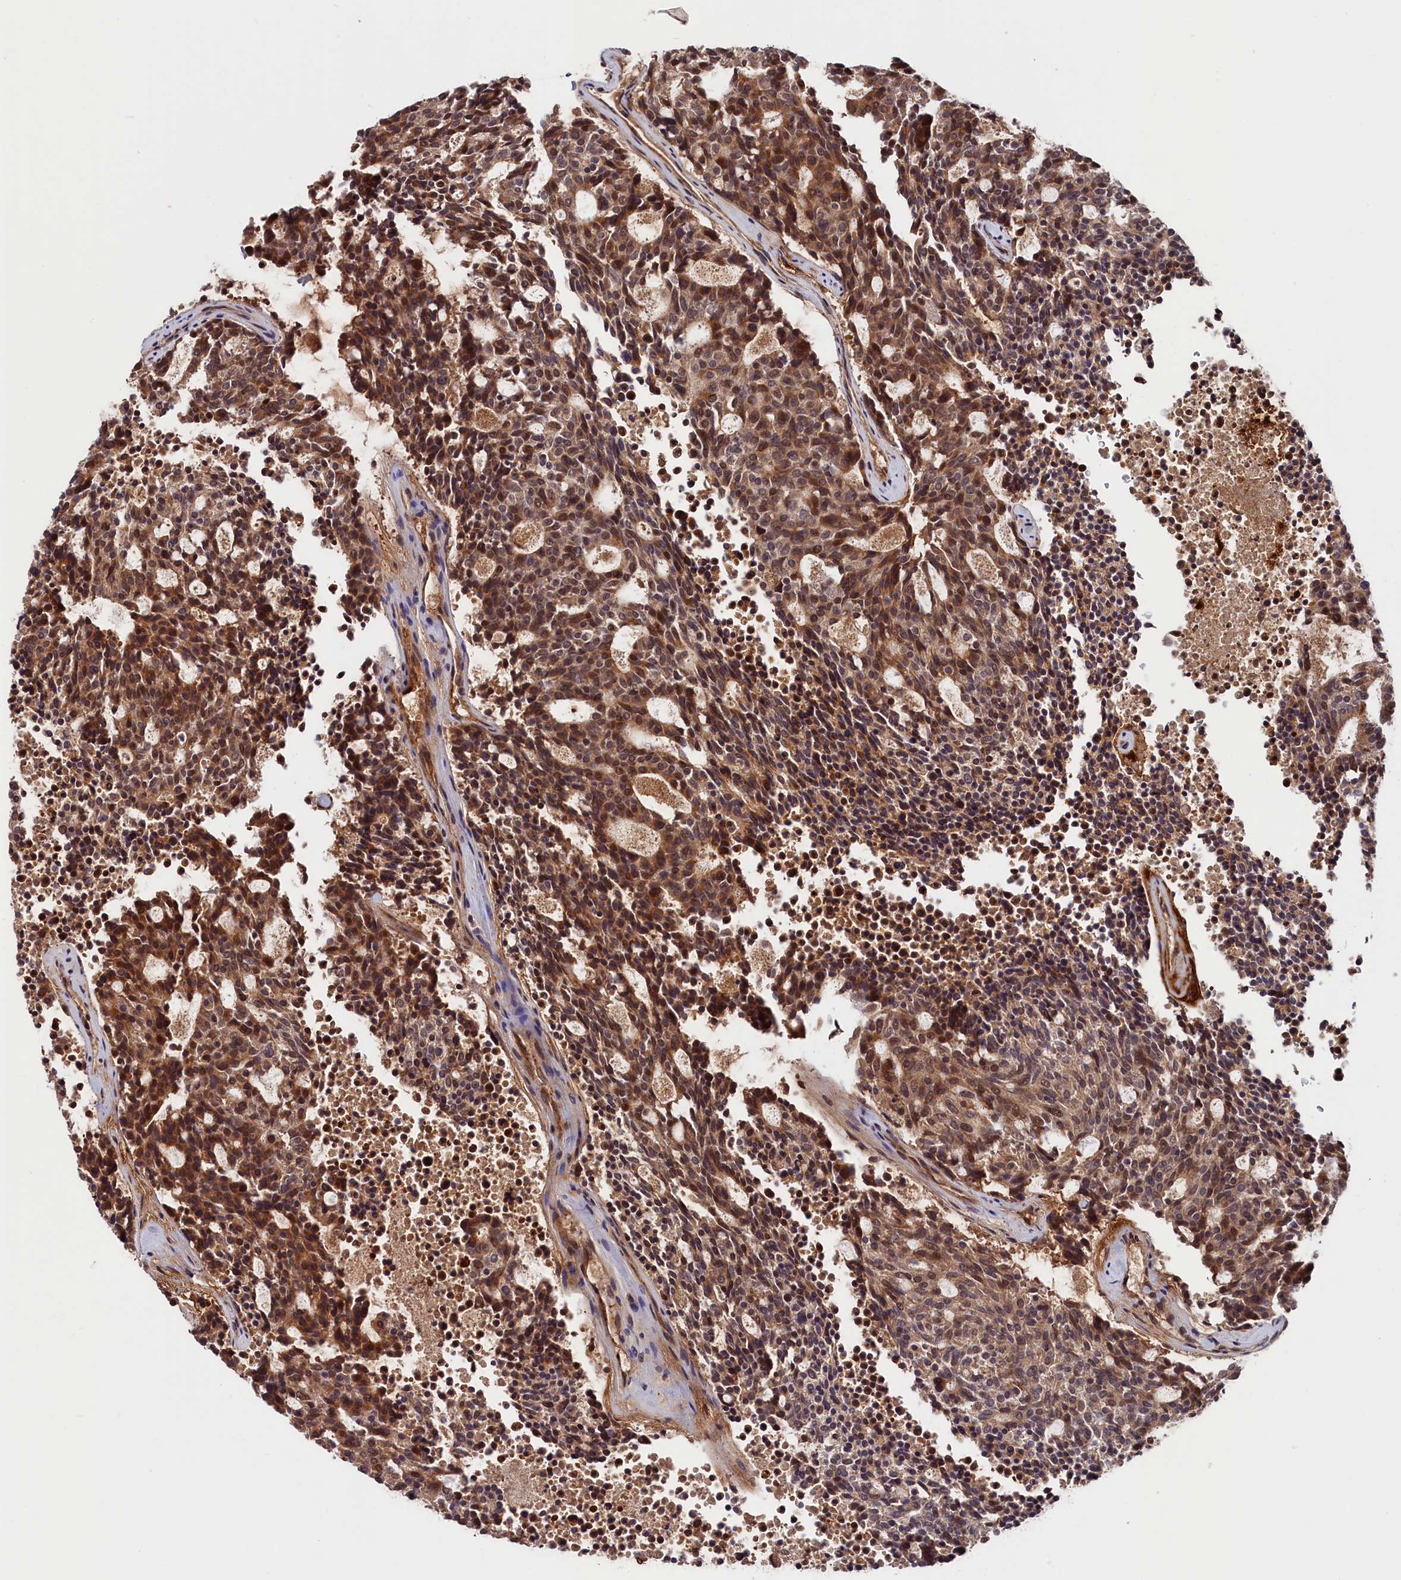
{"staining": {"intensity": "moderate", "quantity": ">75%", "location": "cytoplasmic/membranous,nuclear"}, "tissue": "carcinoid", "cell_type": "Tumor cells", "image_type": "cancer", "snomed": [{"axis": "morphology", "description": "Carcinoid, malignant, NOS"}, {"axis": "topography", "description": "Pancreas"}], "caption": "Immunohistochemistry micrograph of neoplastic tissue: carcinoid stained using immunohistochemistry (IHC) demonstrates medium levels of moderate protein expression localized specifically in the cytoplasmic/membranous and nuclear of tumor cells, appearing as a cytoplasmic/membranous and nuclear brown color.", "gene": "ITIH1", "patient": {"sex": "female", "age": 54}}